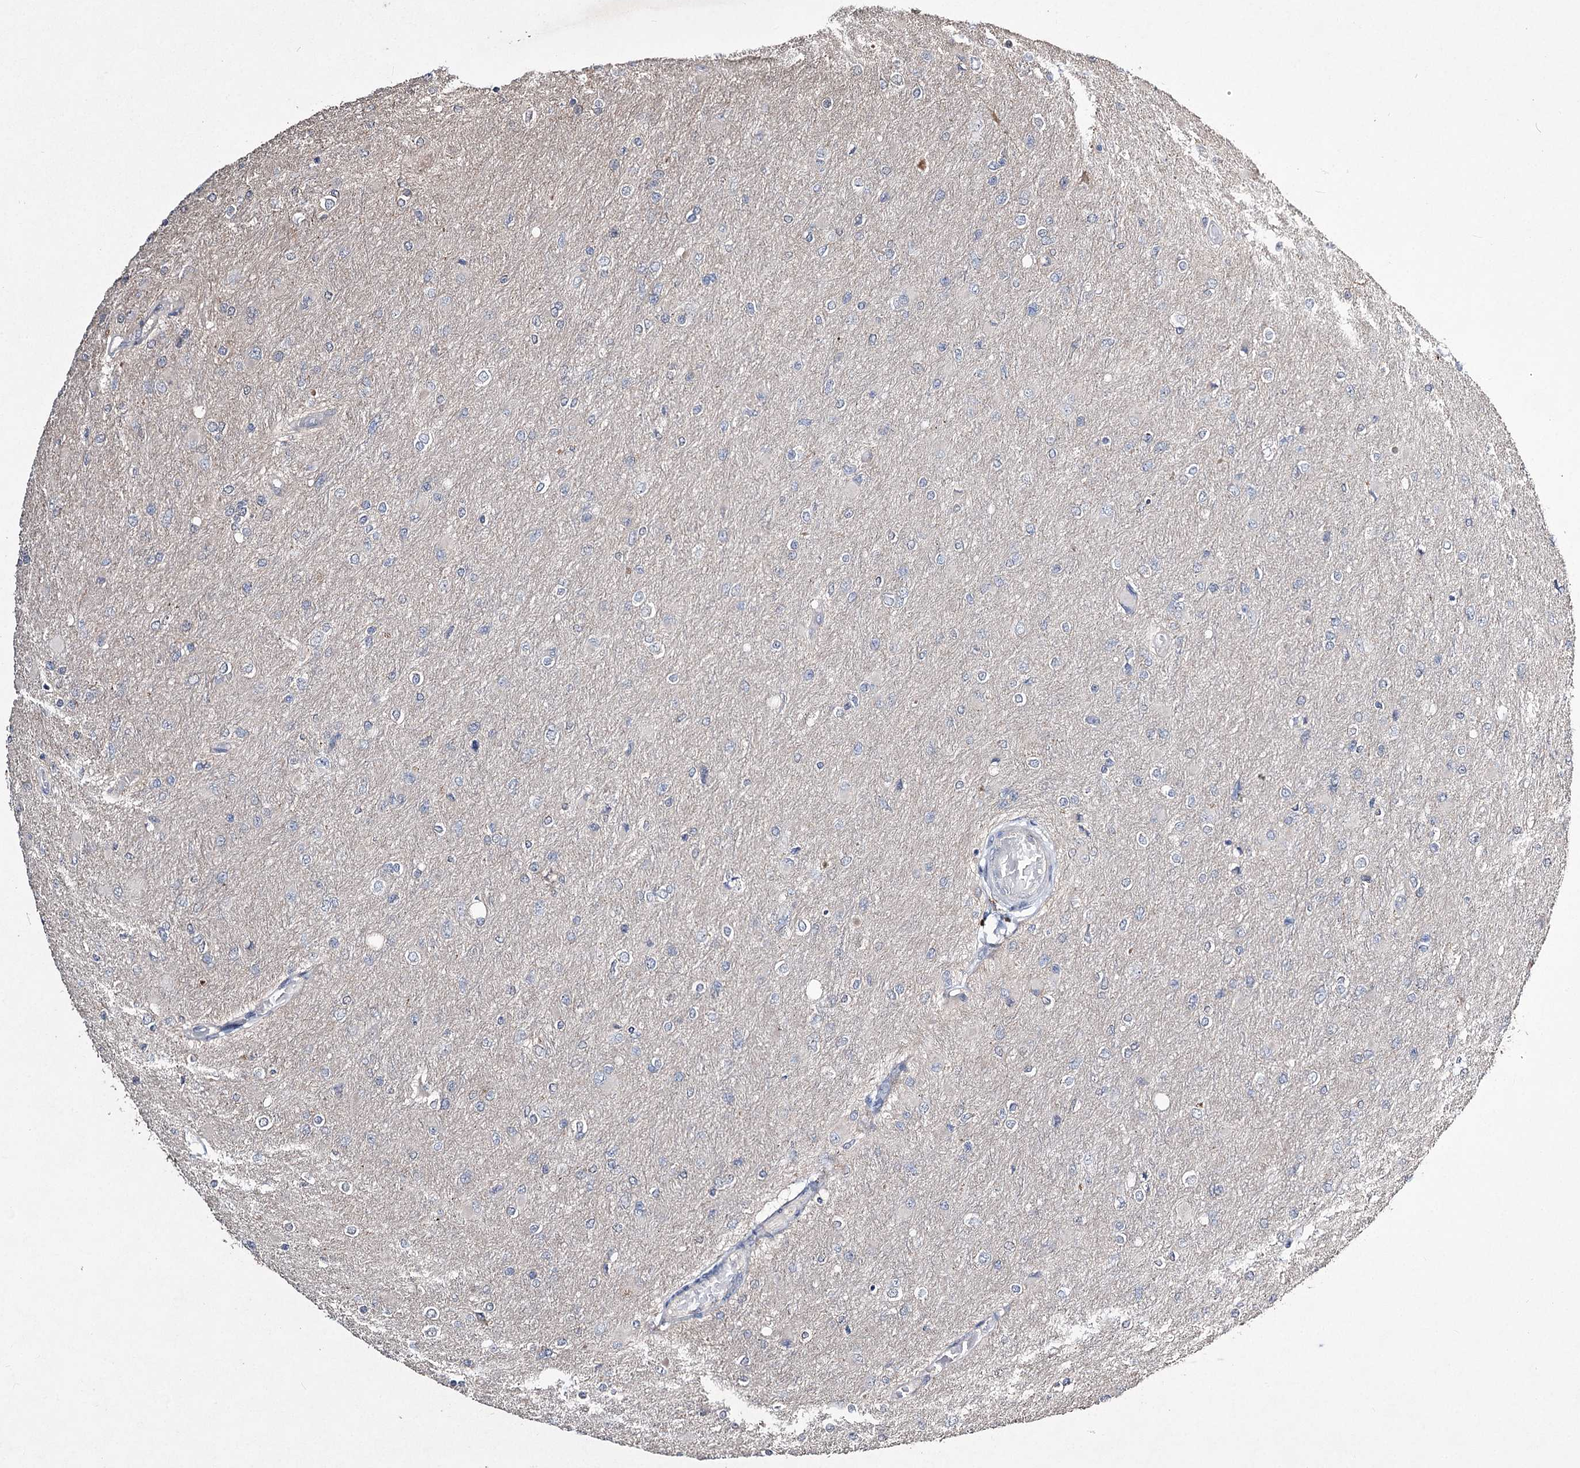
{"staining": {"intensity": "negative", "quantity": "none", "location": "none"}, "tissue": "glioma", "cell_type": "Tumor cells", "image_type": "cancer", "snomed": [{"axis": "morphology", "description": "Glioma, malignant, High grade"}, {"axis": "topography", "description": "Cerebral cortex"}], "caption": "DAB (3,3'-diaminobenzidine) immunohistochemical staining of high-grade glioma (malignant) shows no significant positivity in tumor cells.", "gene": "CPNE8", "patient": {"sex": "female", "age": 36}}